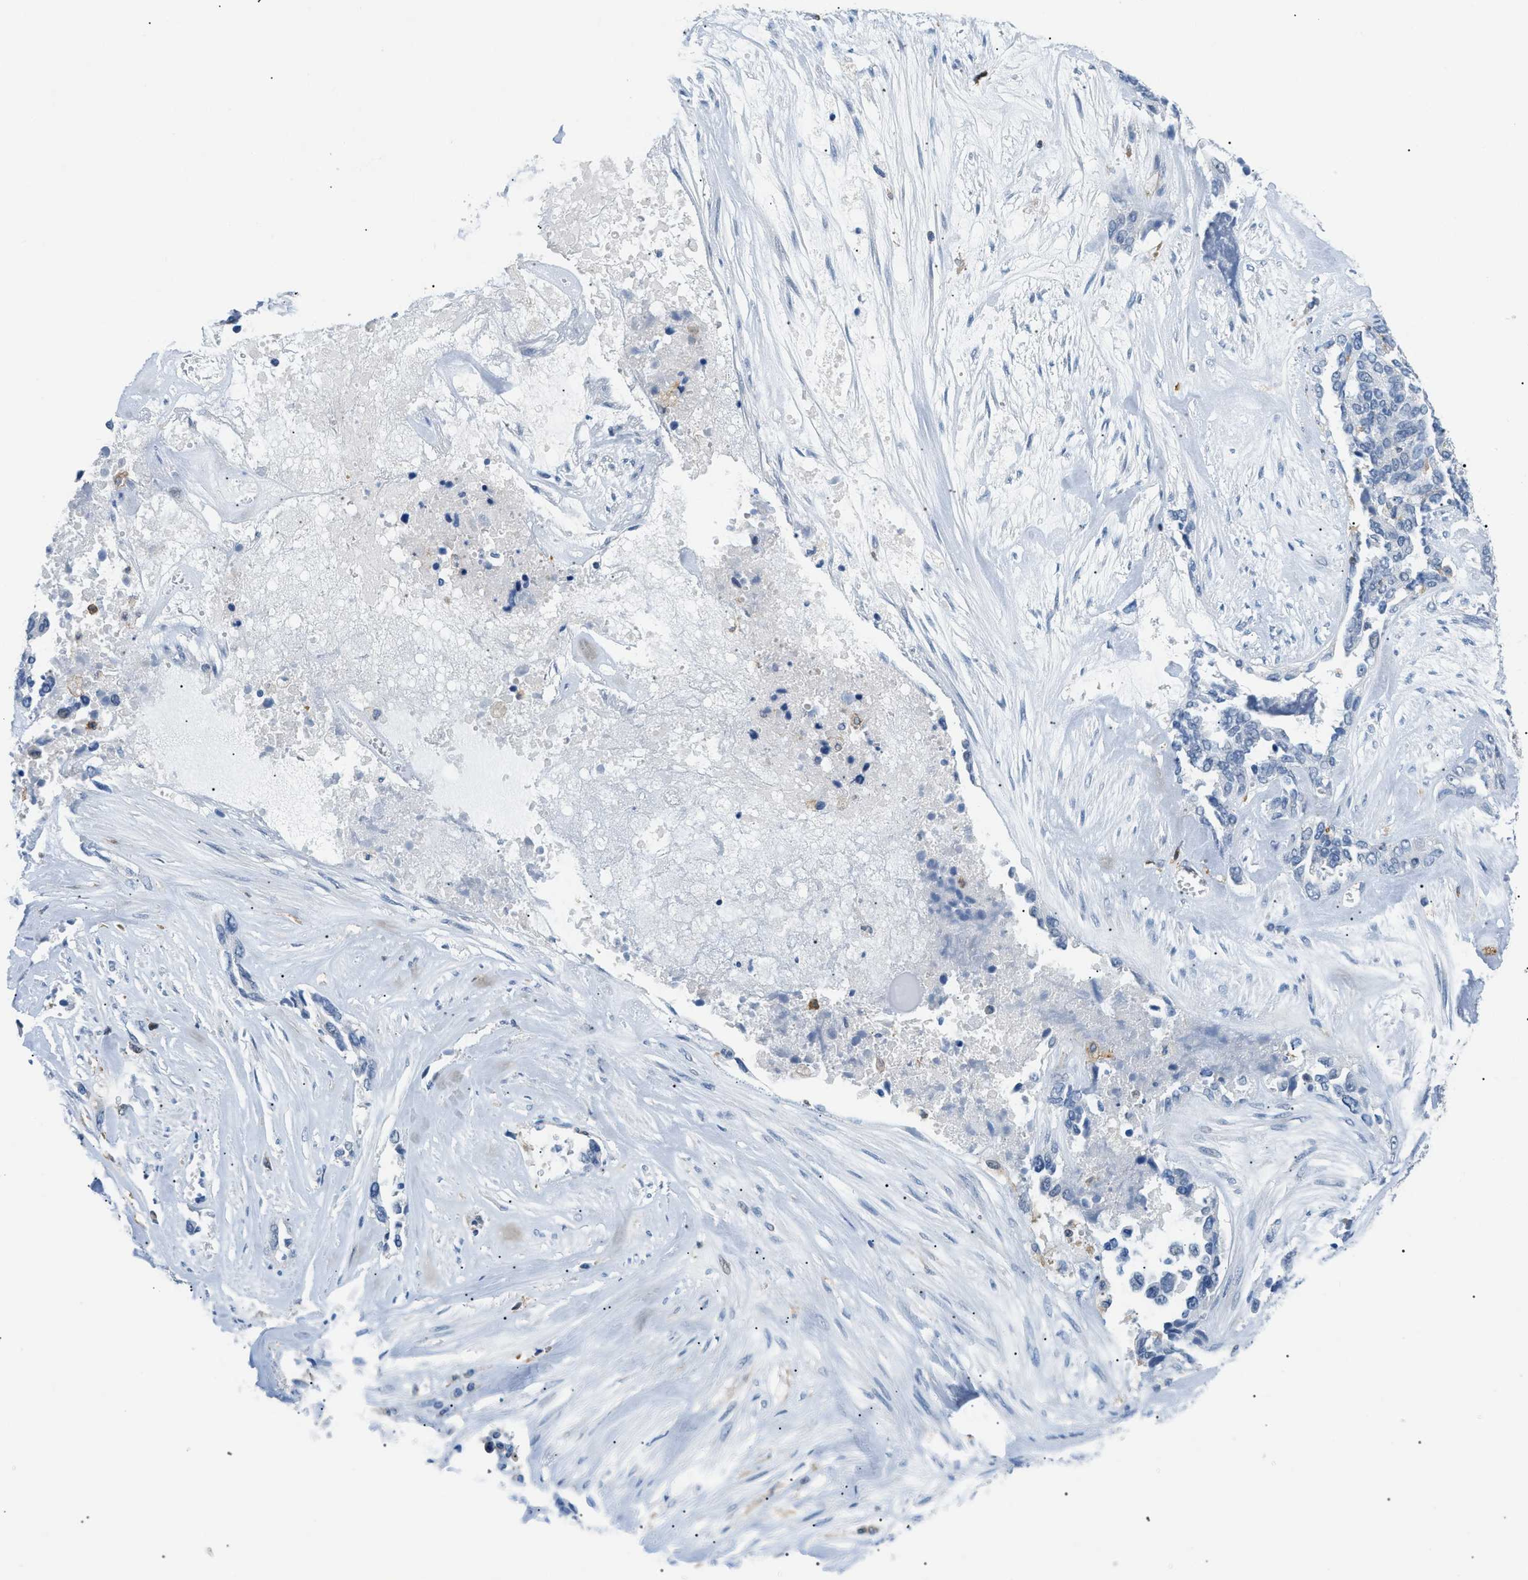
{"staining": {"intensity": "negative", "quantity": "none", "location": "none"}, "tissue": "ovarian cancer", "cell_type": "Tumor cells", "image_type": "cancer", "snomed": [{"axis": "morphology", "description": "Cystadenocarcinoma, serous, NOS"}, {"axis": "topography", "description": "Ovary"}], "caption": "Tumor cells show no significant staining in ovarian cancer (serous cystadenocarcinoma).", "gene": "INPP5D", "patient": {"sex": "female", "age": 44}}